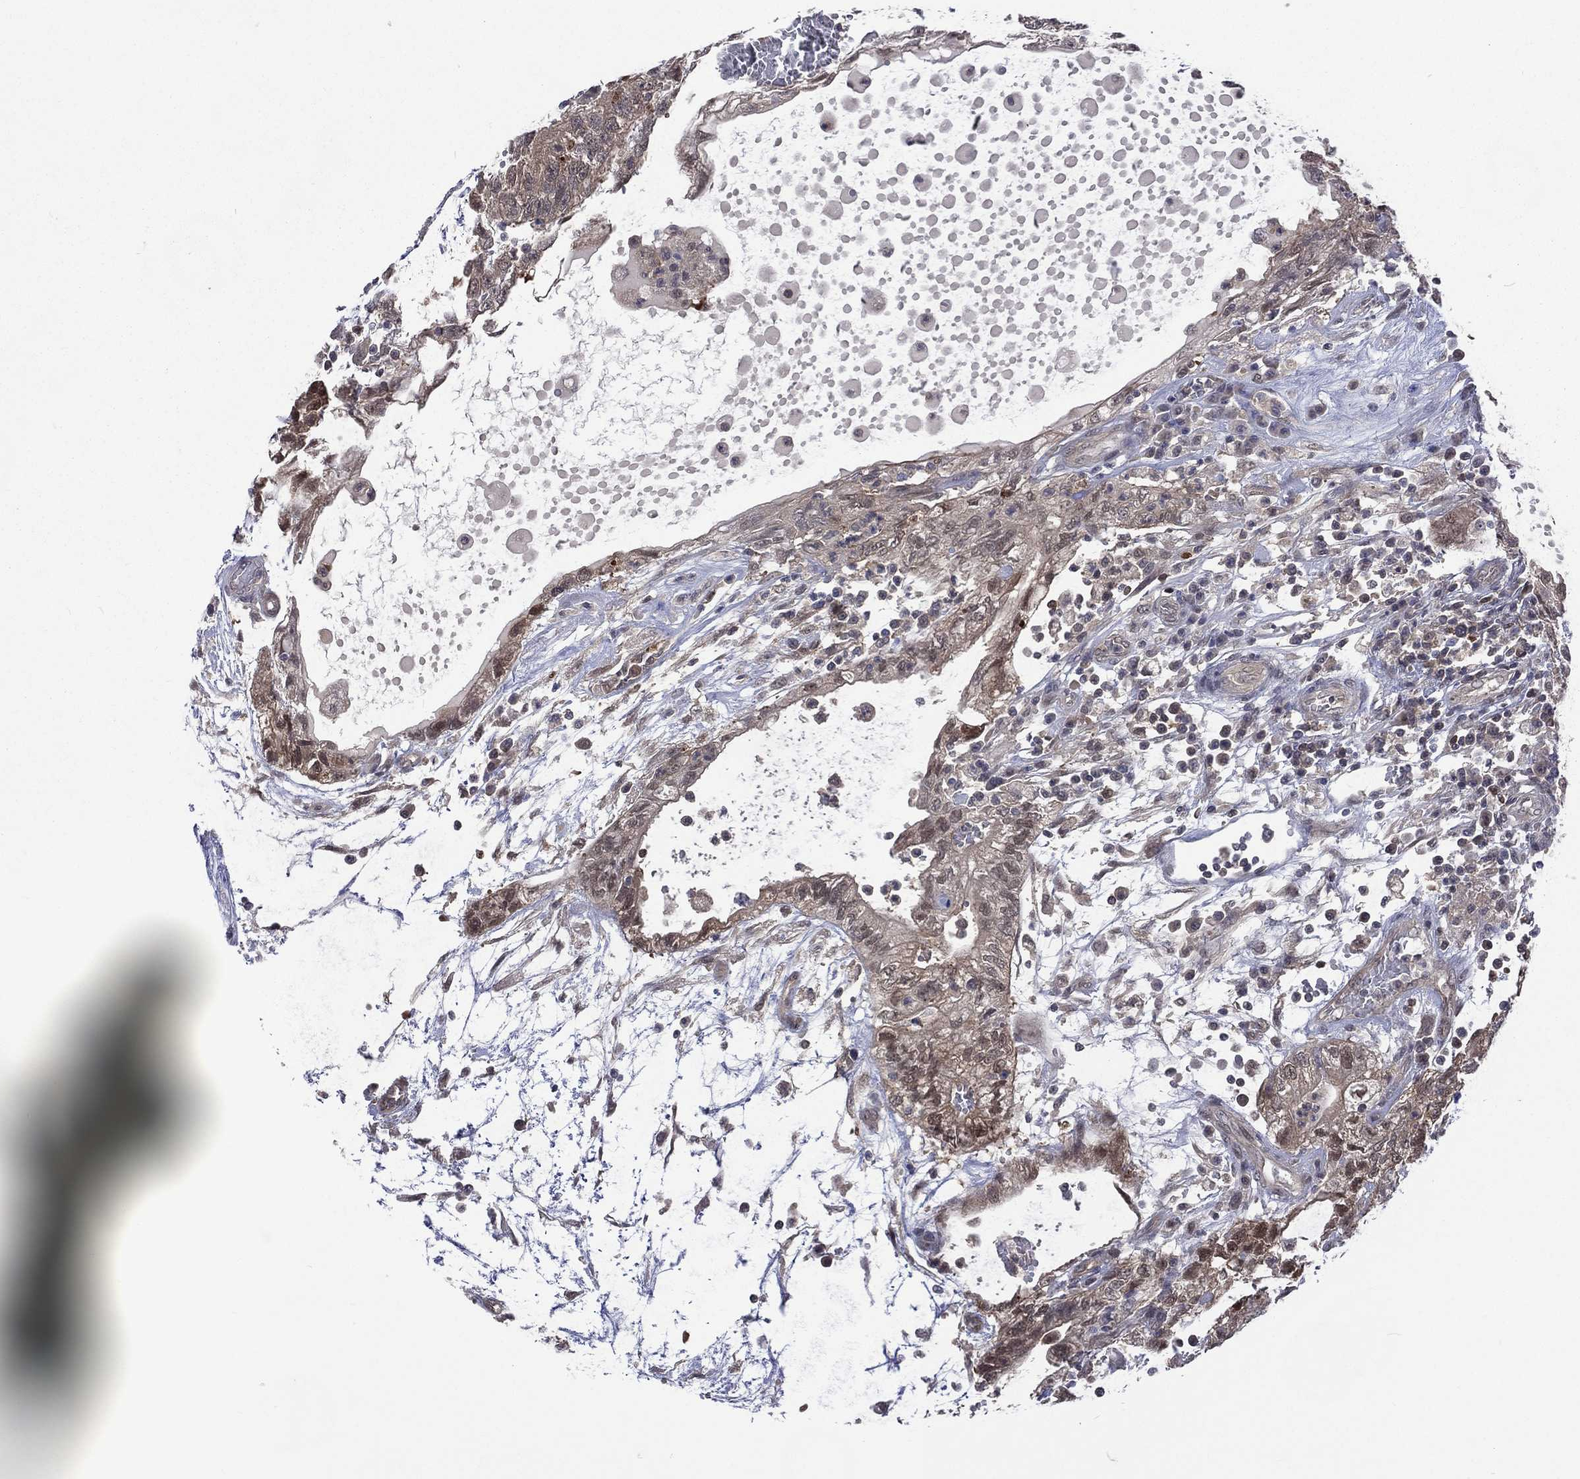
{"staining": {"intensity": "weak", "quantity": "25%-75%", "location": "cytoplasmic/membranous"}, "tissue": "testis cancer", "cell_type": "Tumor cells", "image_type": "cancer", "snomed": [{"axis": "morphology", "description": "Normal tissue, NOS"}, {"axis": "morphology", "description": "Carcinoma, Embryonal, NOS"}, {"axis": "topography", "description": "Testis"}, {"axis": "topography", "description": "Epididymis"}], "caption": "A micrograph of testis cancer (embryonal carcinoma) stained for a protein demonstrates weak cytoplasmic/membranous brown staining in tumor cells.", "gene": "MTAP", "patient": {"sex": "male", "age": 32}}